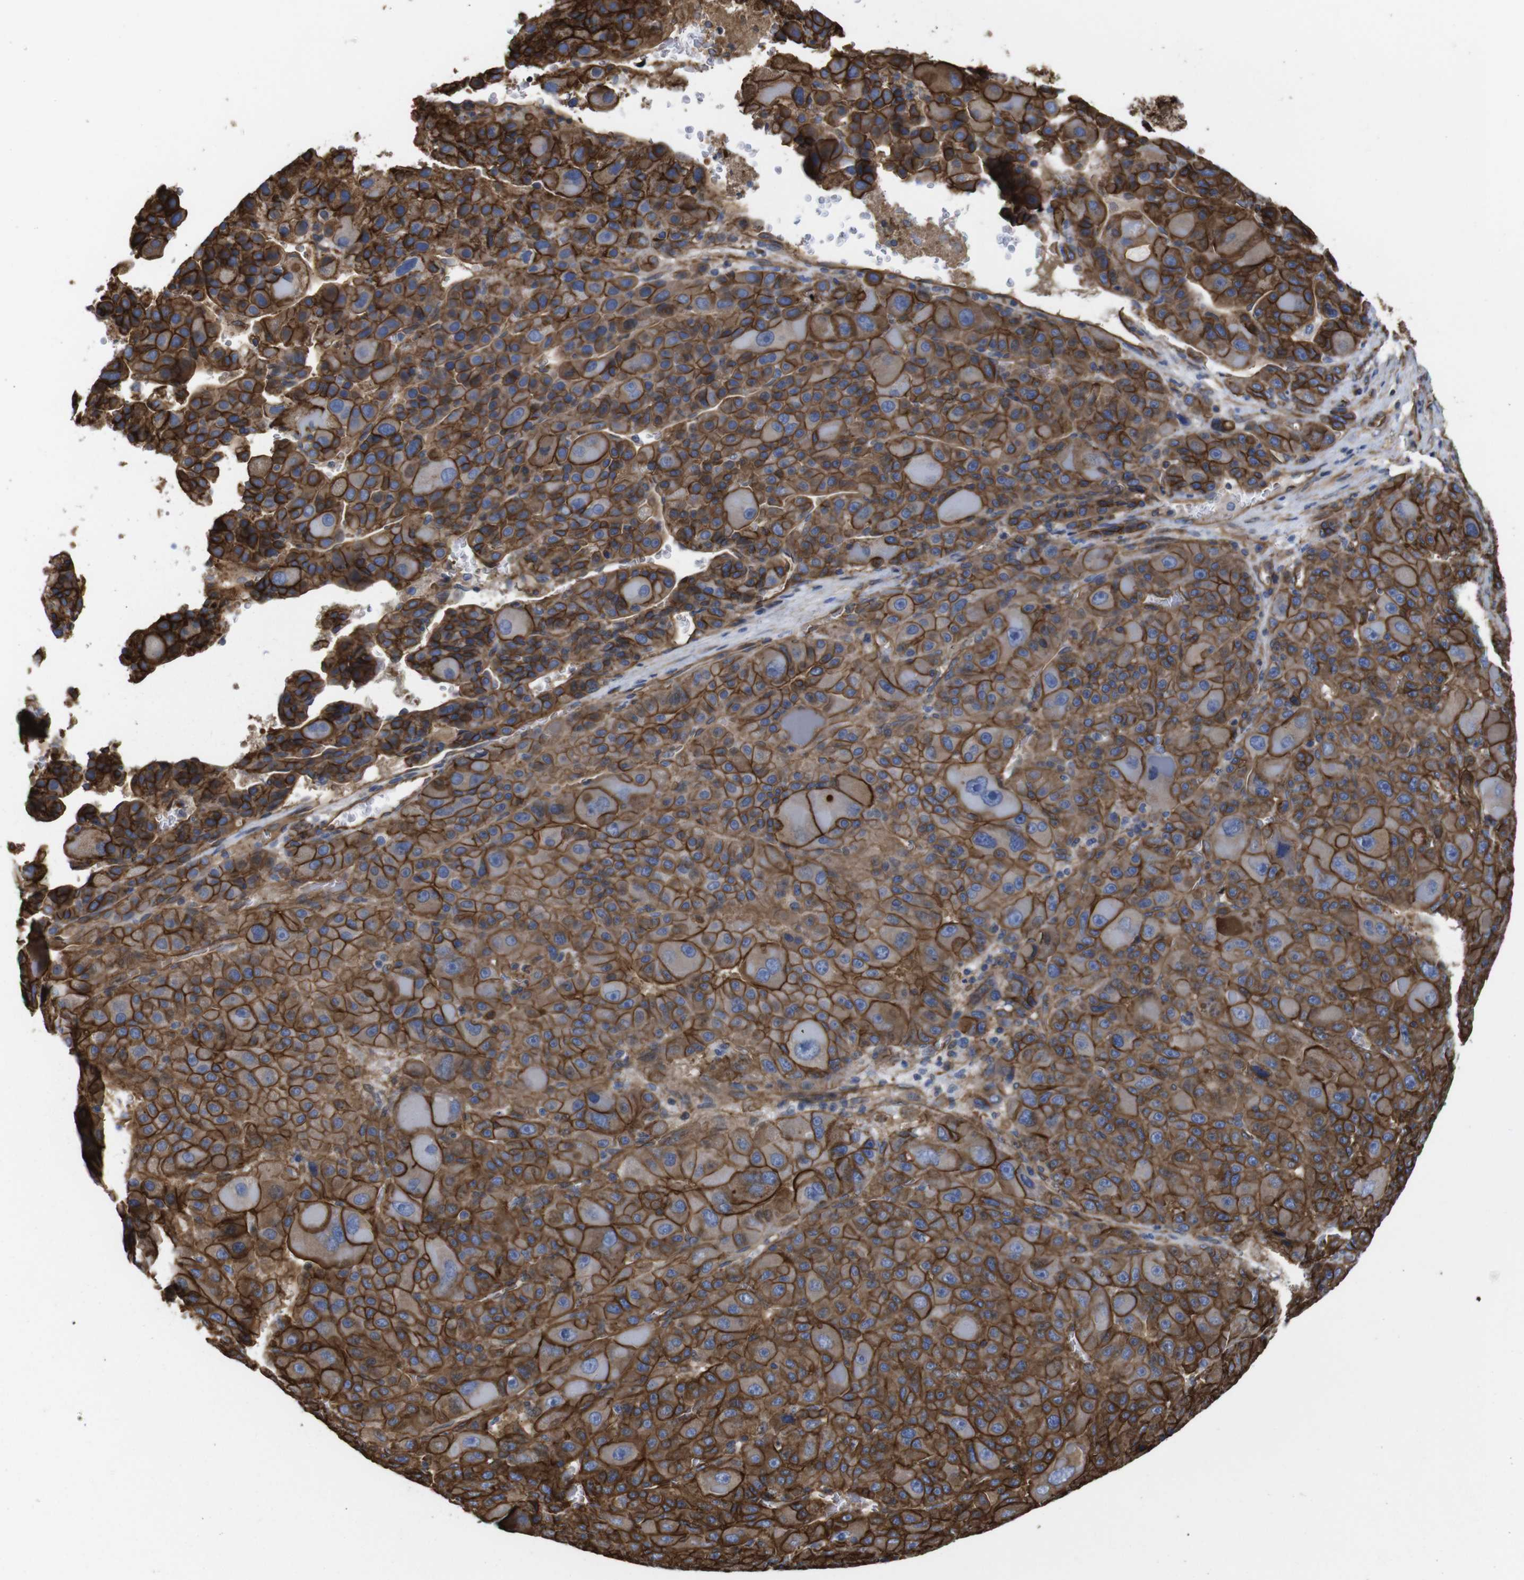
{"staining": {"intensity": "strong", "quantity": ">75%", "location": "cytoplasmic/membranous"}, "tissue": "liver cancer", "cell_type": "Tumor cells", "image_type": "cancer", "snomed": [{"axis": "morphology", "description": "Carcinoma, Hepatocellular, NOS"}, {"axis": "topography", "description": "Liver"}], "caption": "A high amount of strong cytoplasmic/membranous expression is appreciated in about >75% of tumor cells in liver cancer tissue.", "gene": "SPTBN1", "patient": {"sex": "male", "age": 76}}